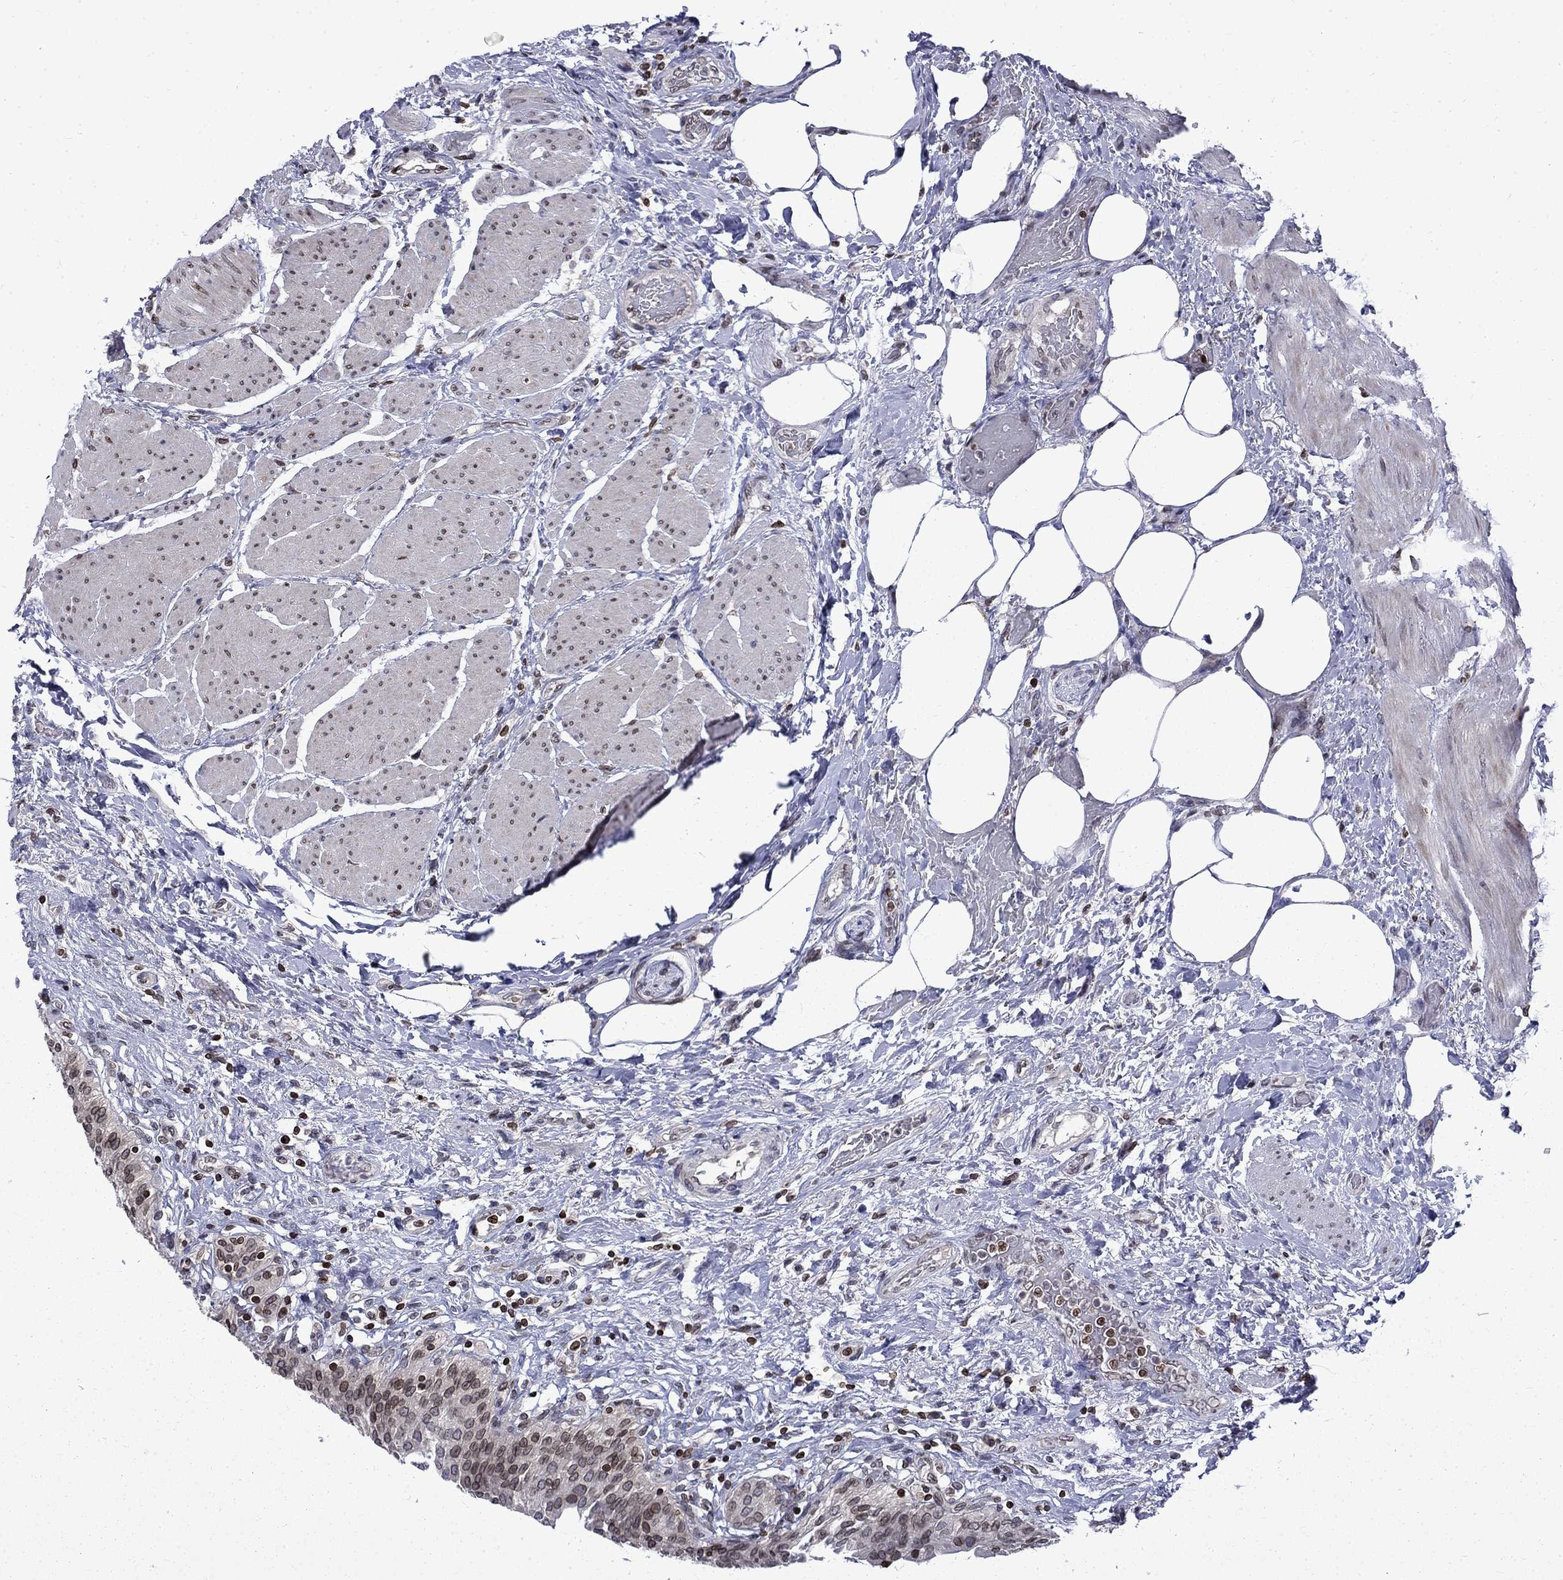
{"staining": {"intensity": "strong", "quantity": "<25%", "location": "cytoplasmic/membranous,nuclear"}, "tissue": "urinary bladder", "cell_type": "Urothelial cells", "image_type": "normal", "snomed": [{"axis": "morphology", "description": "Normal tissue, NOS"}, {"axis": "morphology", "description": "Metaplasia, NOS"}, {"axis": "topography", "description": "Urinary bladder"}], "caption": "Protein analysis of benign urinary bladder displays strong cytoplasmic/membranous,nuclear positivity in approximately <25% of urothelial cells. The staining is performed using DAB (3,3'-diaminobenzidine) brown chromogen to label protein expression. The nuclei are counter-stained blue using hematoxylin.", "gene": "SLA", "patient": {"sex": "male", "age": 68}}